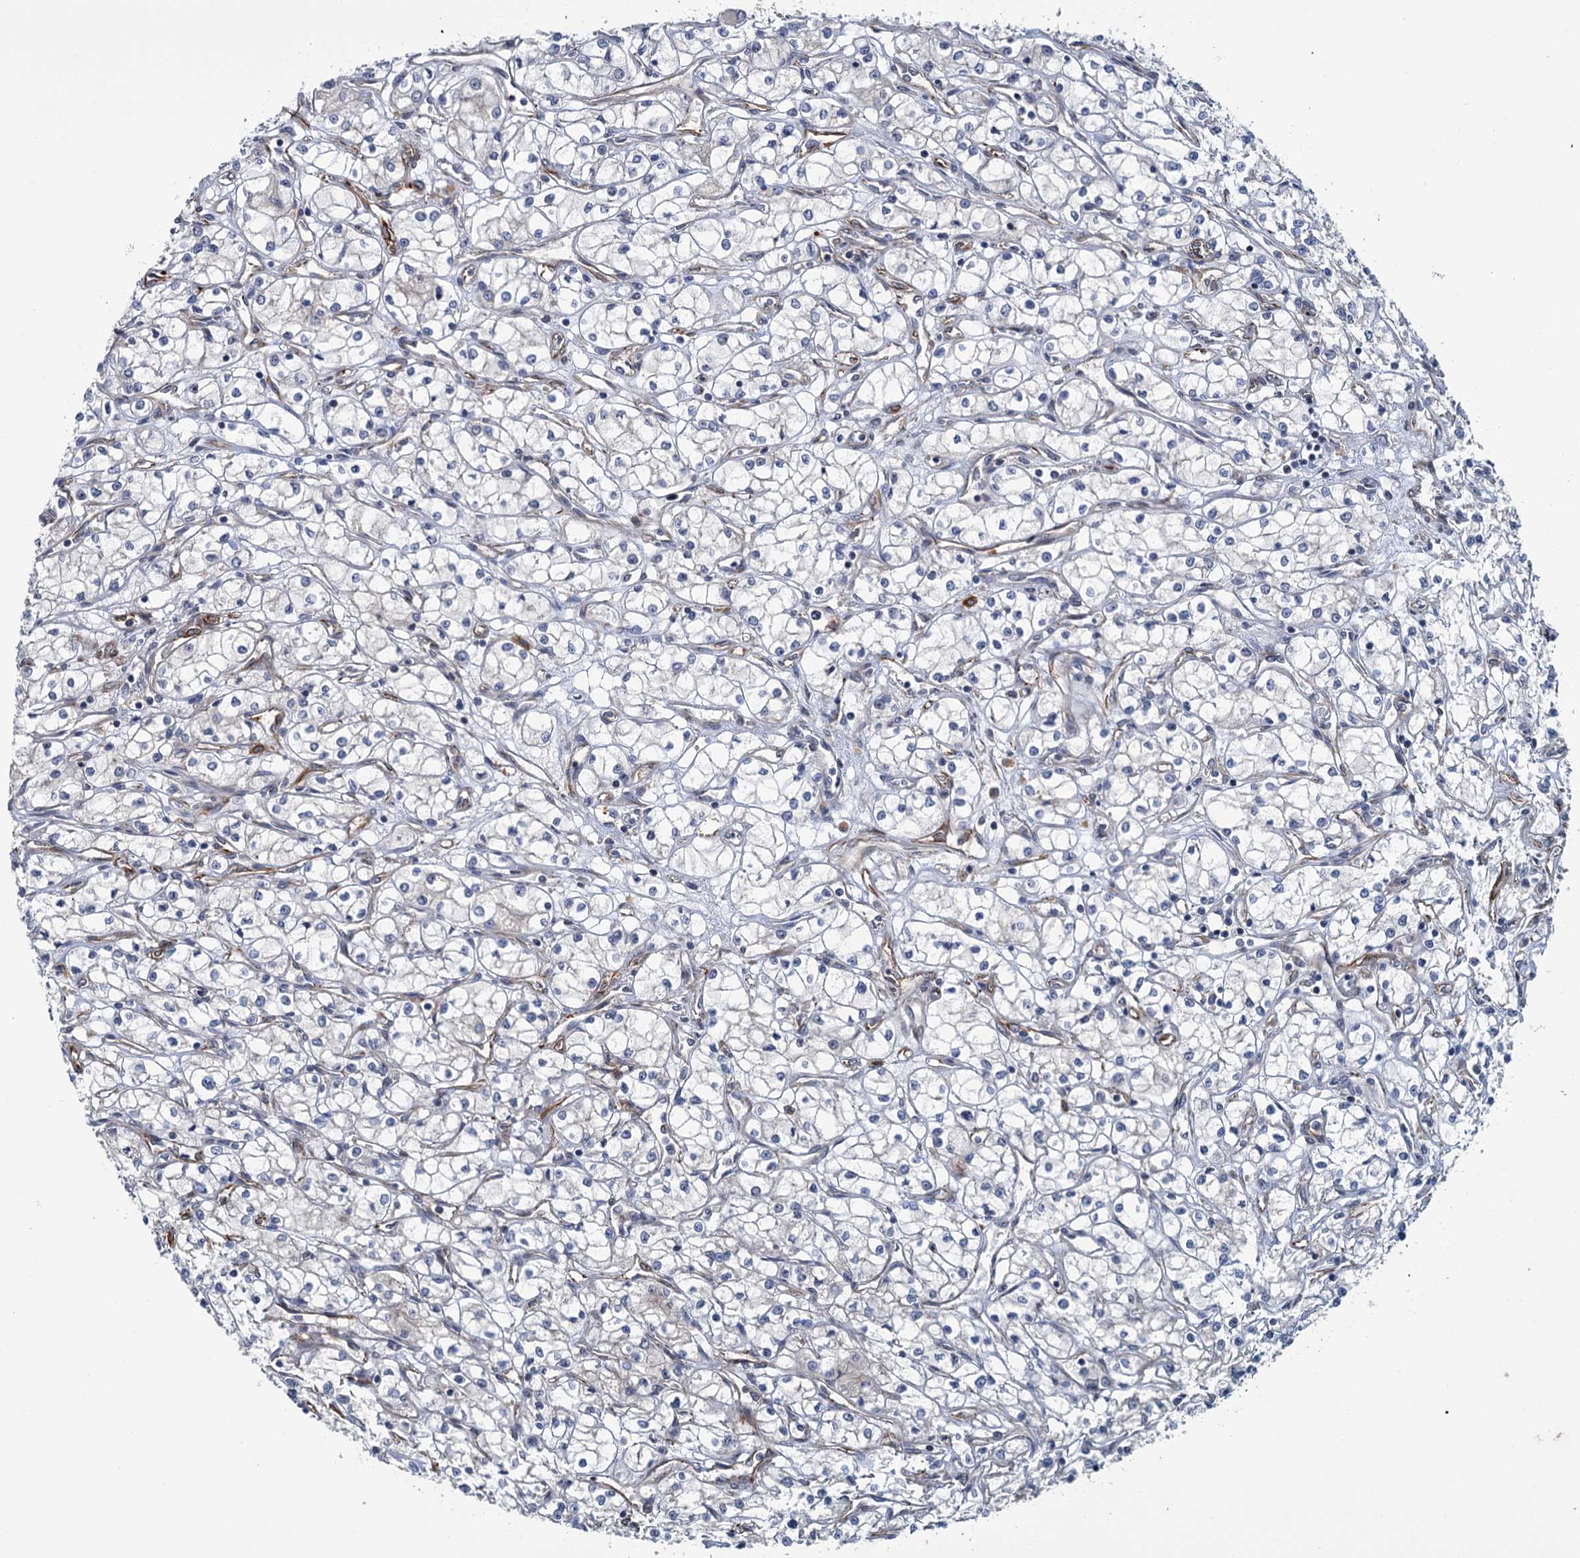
{"staining": {"intensity": "negative", "quantity": "none", "location": "none"}, "tissue": "renal cancer", "cell_type": "Tumor cells", "image_type": "cancer", "snomed": [{"axis": "morphology", "description": "Adenocarcinoma, NOS"}, {"axis": "topography", "description": "Kidney"}], "caption": "Photomicrograph shows no protein positivity in tumor cells of renal adenocarcinoma tissue.", "gene": "PKN2", "patient": {"sex": "male", "age": 59}}